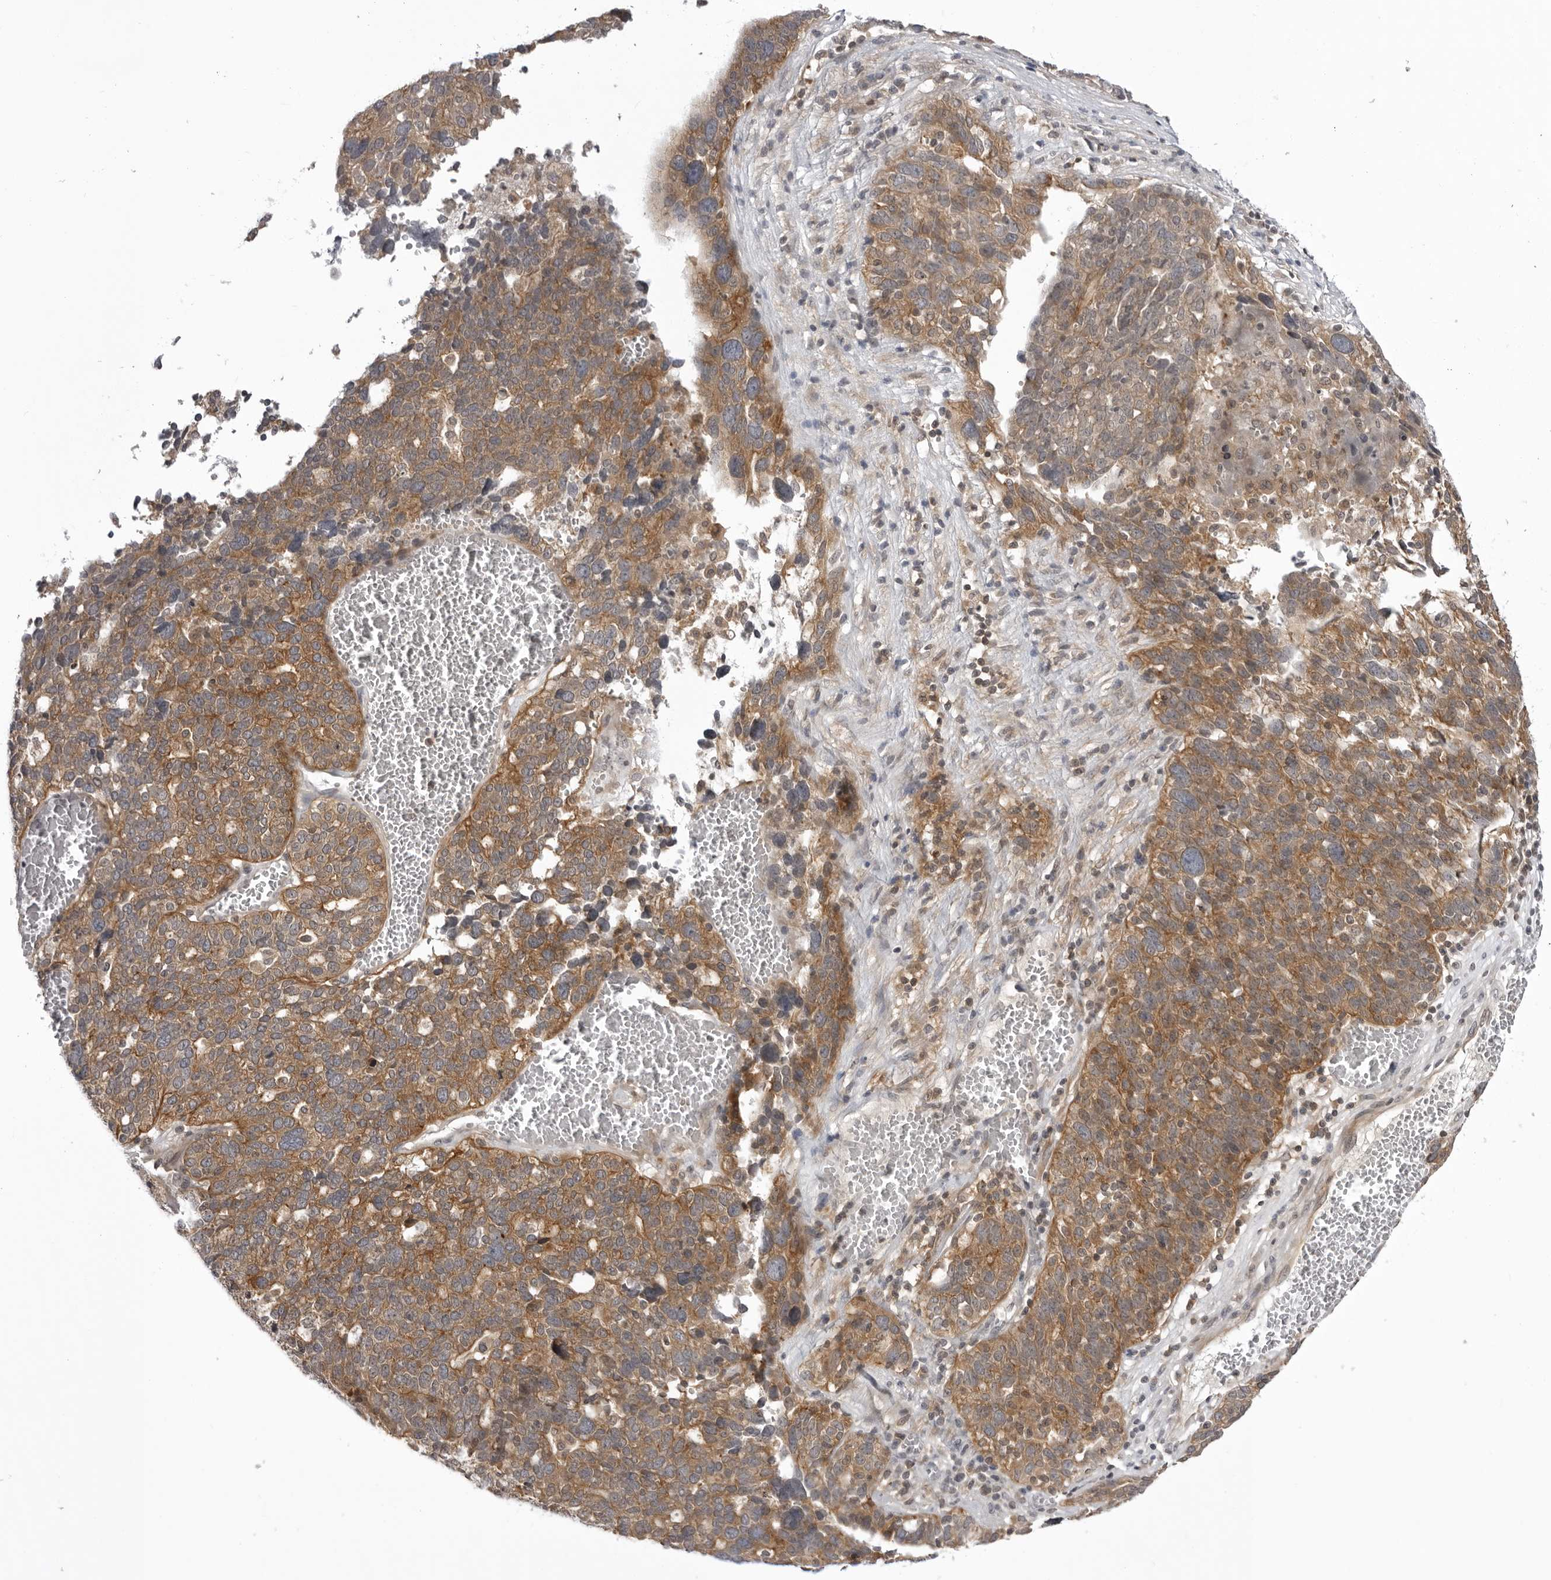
{"staining": {"intensity": "moderate", "quantity": ">75%", "location": "cytoplasmic/membranous"}, "tissue": "ovarian cancer", "cell_type": "Tumor cells", "image_type": "cancer", "snomed": [{"axis": "morphology", "description": "Cystadenocarcinoma, serous, NOS"}, {"axis": "topography", "description": "Ovary"}], "caption": "High-power microscopy captured an immunohistochemistry (IHC) histopathology image of ovarian cancer, revealing moderate cytoplasmic/membranous staining in approximately >75% of tumor cells.", "gene": "USP43", "patient": {"sex": "female", "age": 59}}